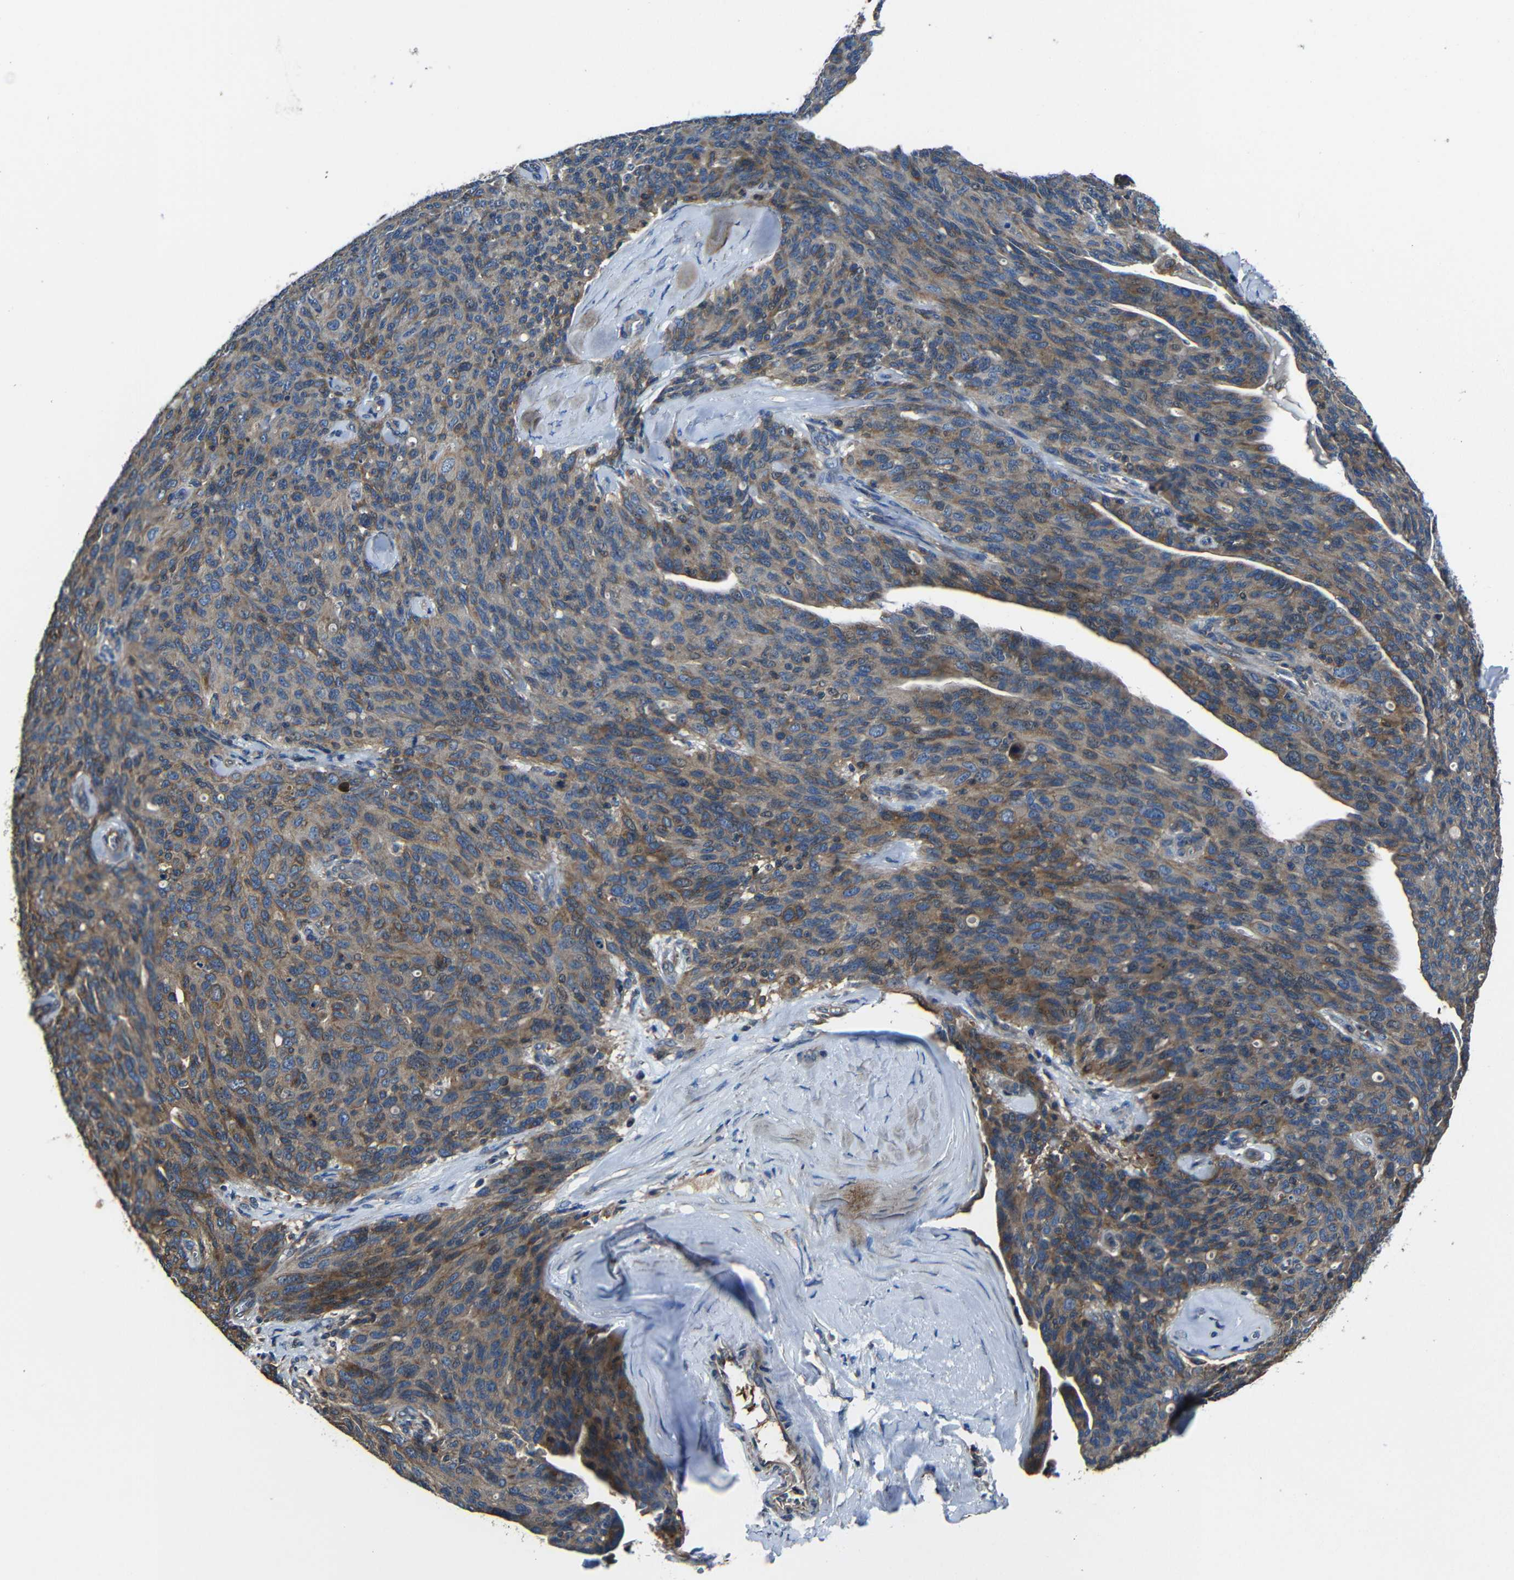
{"staining": {"intensity": "moderate", "quantity": ">75%", "location": "cytoplasmic/membranous"}, "tissue": "ovarian cancer", "cell_type": "Tumor cells", "image_type": "cancer", "snomed": [{"axis": "morphology", "description": "Carcinoma, endometroid"}, {"axis": "topography", "description": "Ovary"}], "caption": "IHC staining of endometroid carcinoma (ovarian), which shows medium levels of moderate cytoplasmic/membranous staining in about >75% of tumor cells indicating moderate cytoplasmic/membranous protein positivity. The staining was performed using DAB (brown) for protein detection and nuclei were counterstained in hematoxylin (blue).", "gene": "GDI1", "patient": {"sex": "female", "age": 60}}